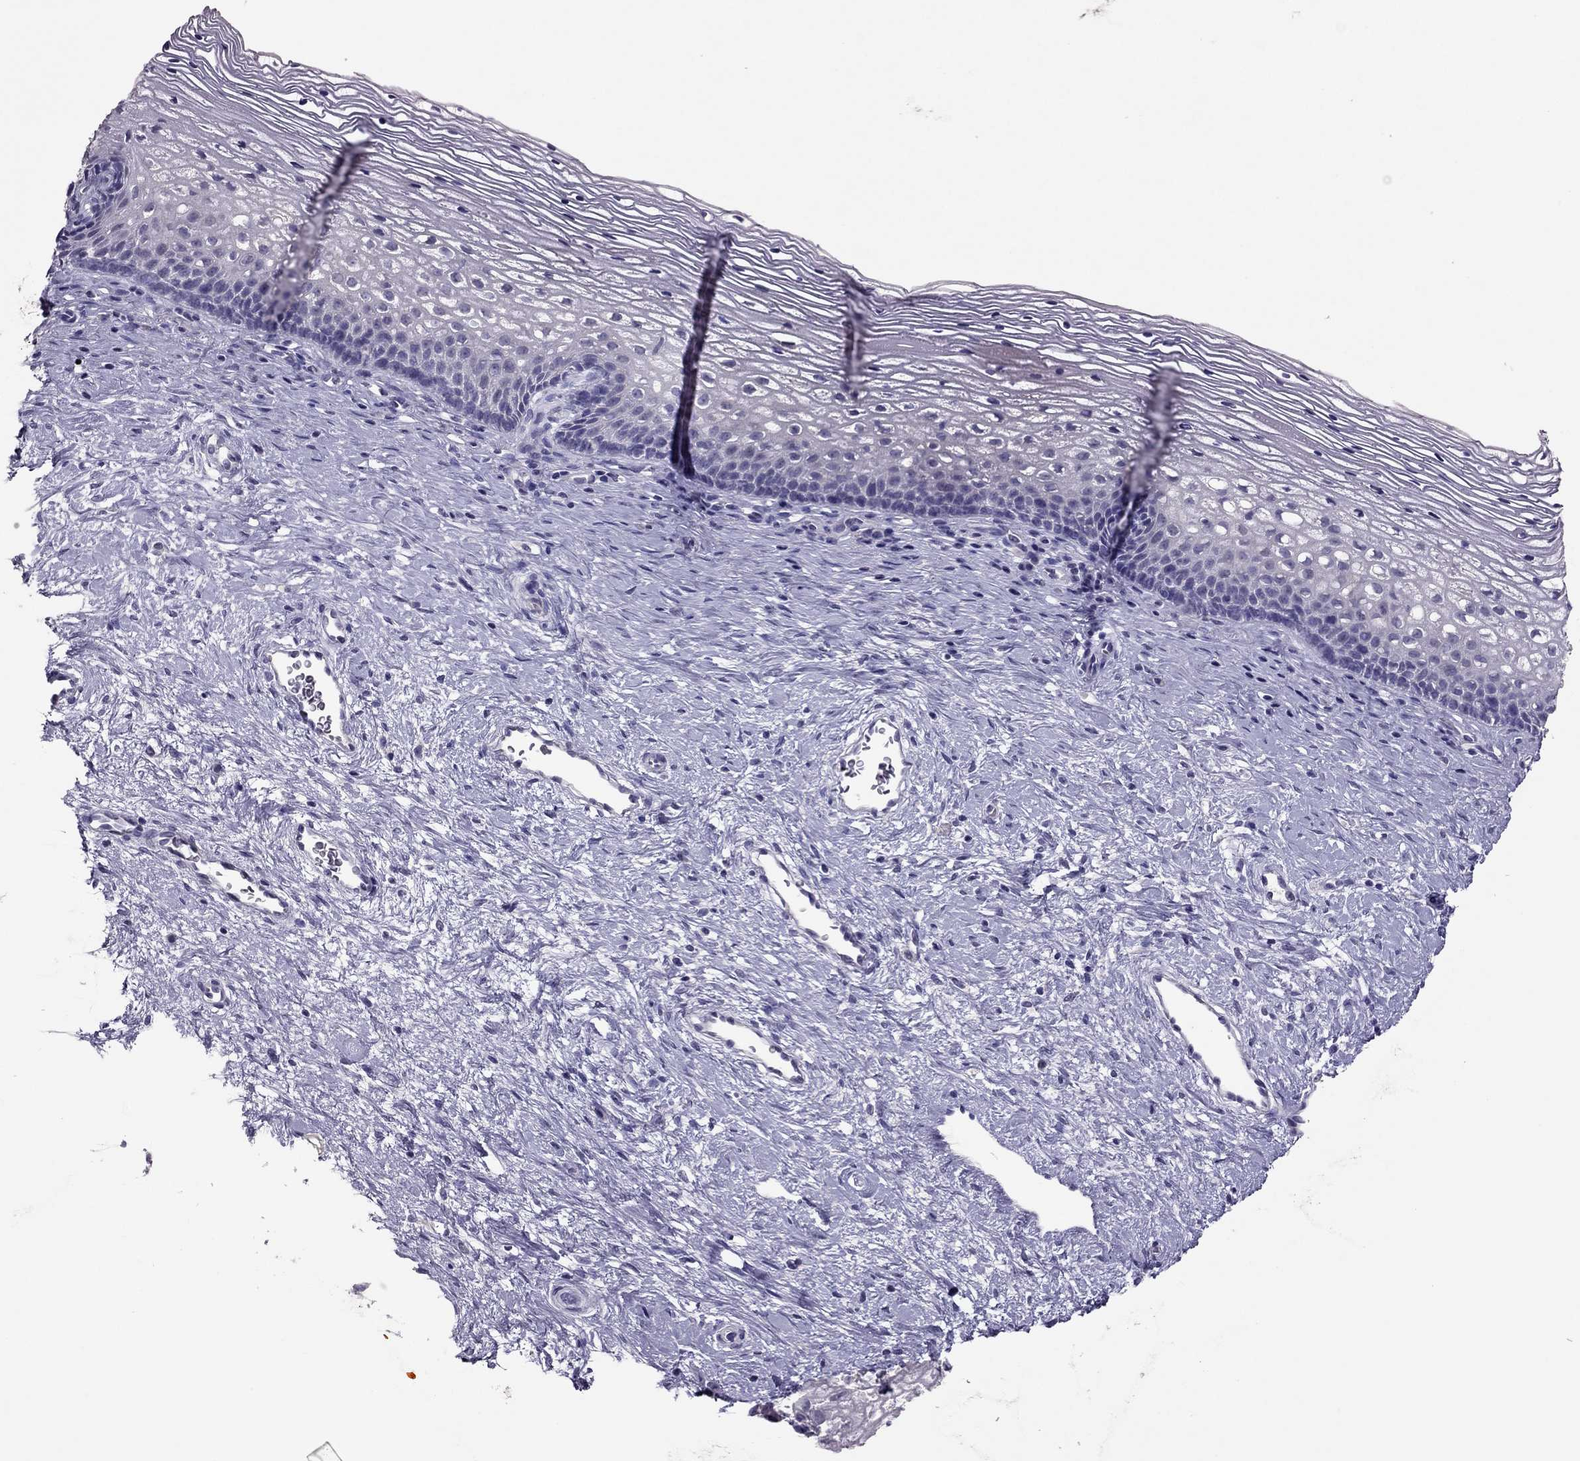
{"staining": {"intensity": "negative", "quantity": "none", "location": "none"}, "tissue": "cervix", "cell_type": "Glandular cells", "image_type": "normal", "snomed": [{"axis": "morphology", "description": "Normal tissue, NOS"}, {"axis": "topography", "description": "Cervix"}], "caption": "Immunohistochemistry (IHC) of benign cervix displays no positivity in glandular cells. (DAB IHC with hematoxylin counter stain).", "gene": "RHO", "patient": {"sex": "female", "age": 34}}